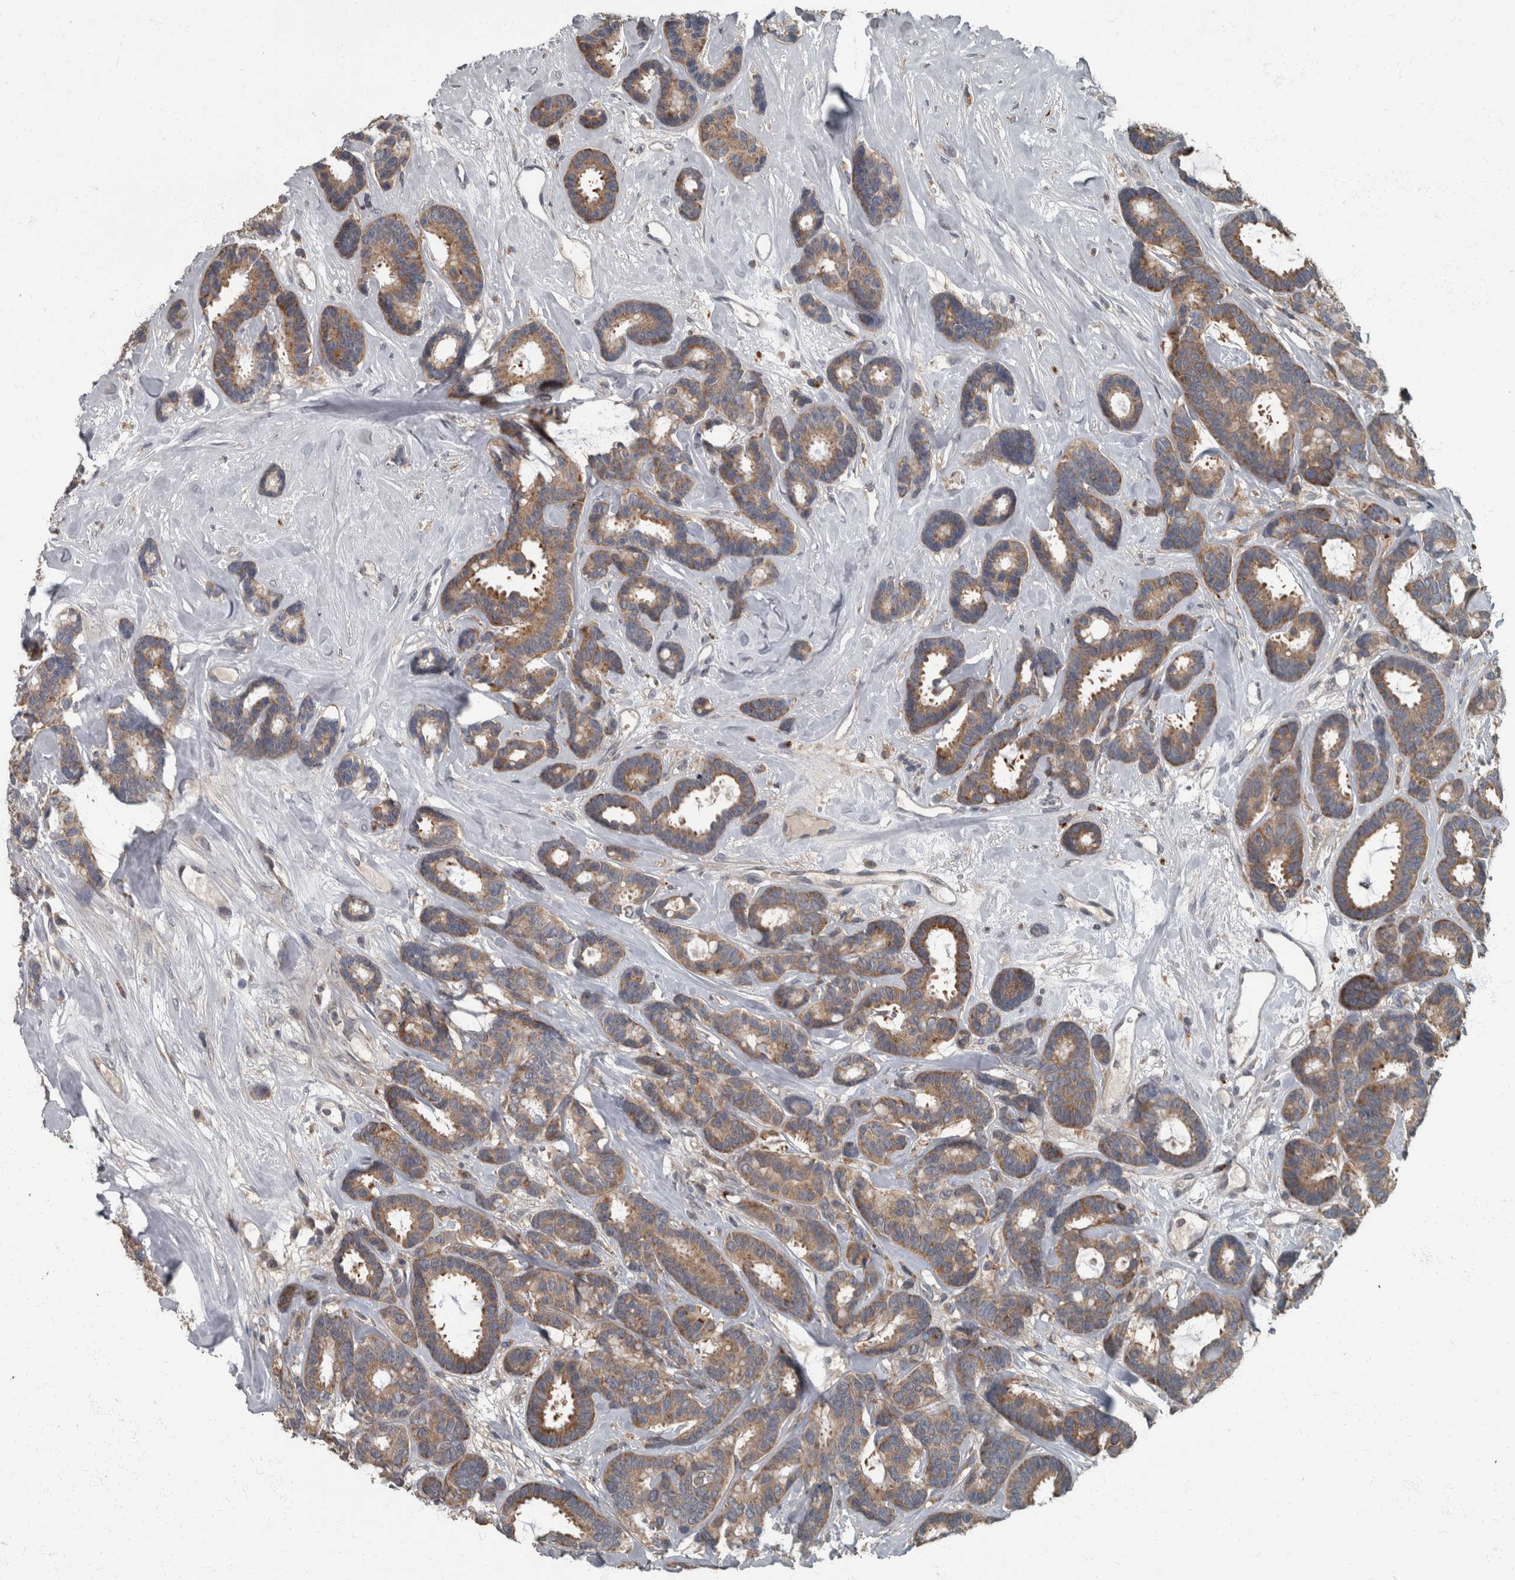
{"staining": {"intensity": "moderate", "quantity": ">75%", "location": "cytoplasmic/membranous"}, "tissue": "breast cancer", "cell_type": "Tumor cells", "image_type": "cancer", "snomed": [{"axis": "morphology", "description": "Duct carcinoma"}, {"axis": "topography", "description": "Breast"}], "caption": "IHC (DAB) staining of breast cancer reveals moderate cytoplasmic/membranous protein expression in approximately >75% of tumor cells. (Brightfield microscopy of DAB IHC at high magnification).", "gene": "RABGGTB", "patient": {"sex": "female", "age": 87}}